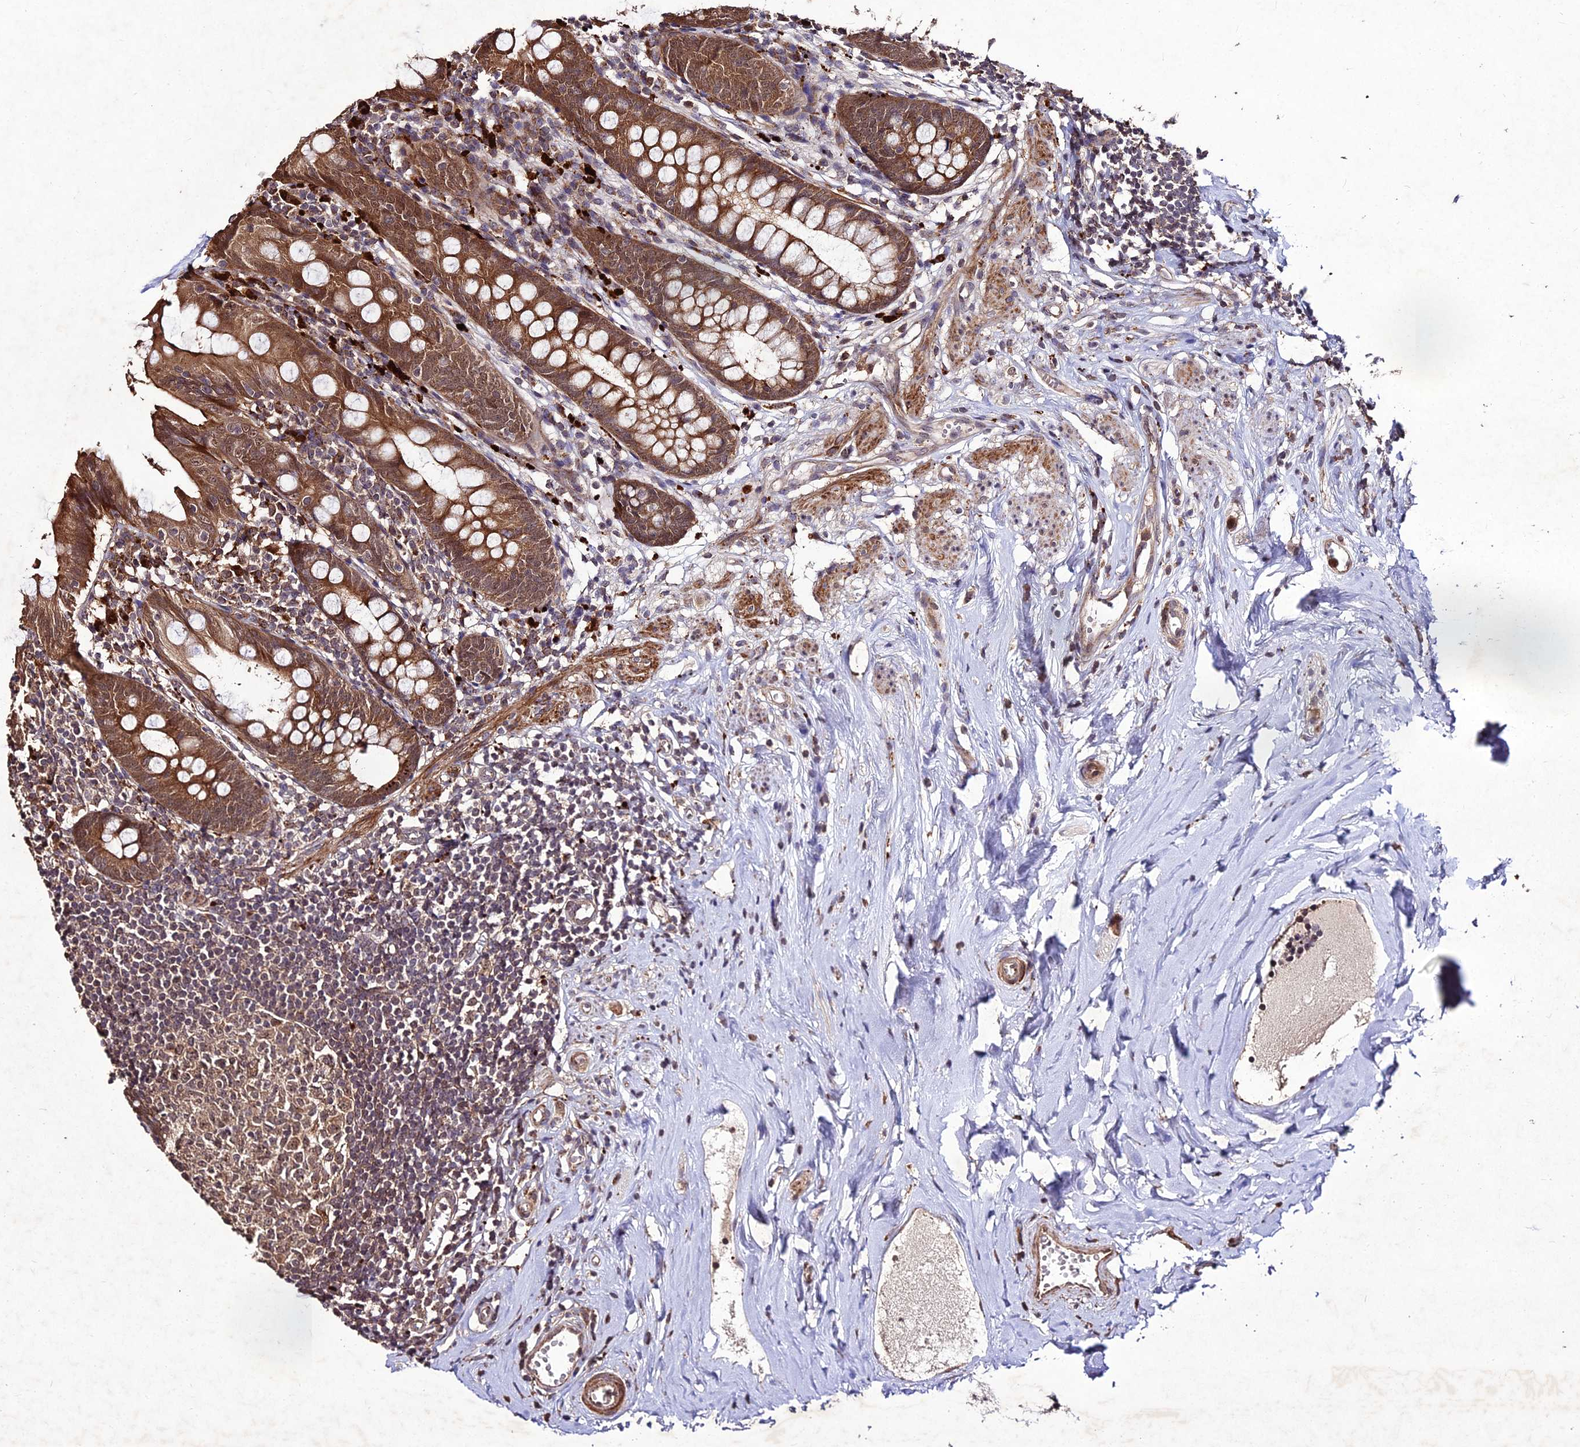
{"staining": {"intensity": "moderate", "quantity": ">75%", "location": "cytoplasmic/membranous"}, "tissue": "appendix", "cell_type": "Glandular cells", "image_type": "normal", "snomed": [{"axis": "morphology", "description": "Normal tissue, NOS"}, {"axis": "topography", "description": "Appendix"}], "caption": "Immunohistochemistry of normal appendix exhibits medium levels of moderate cytoplasmic/membranous positivity in about >75% of glandular cells.", "gene": "ZNF766", "patient": {"sex": "female", "age": 51}}